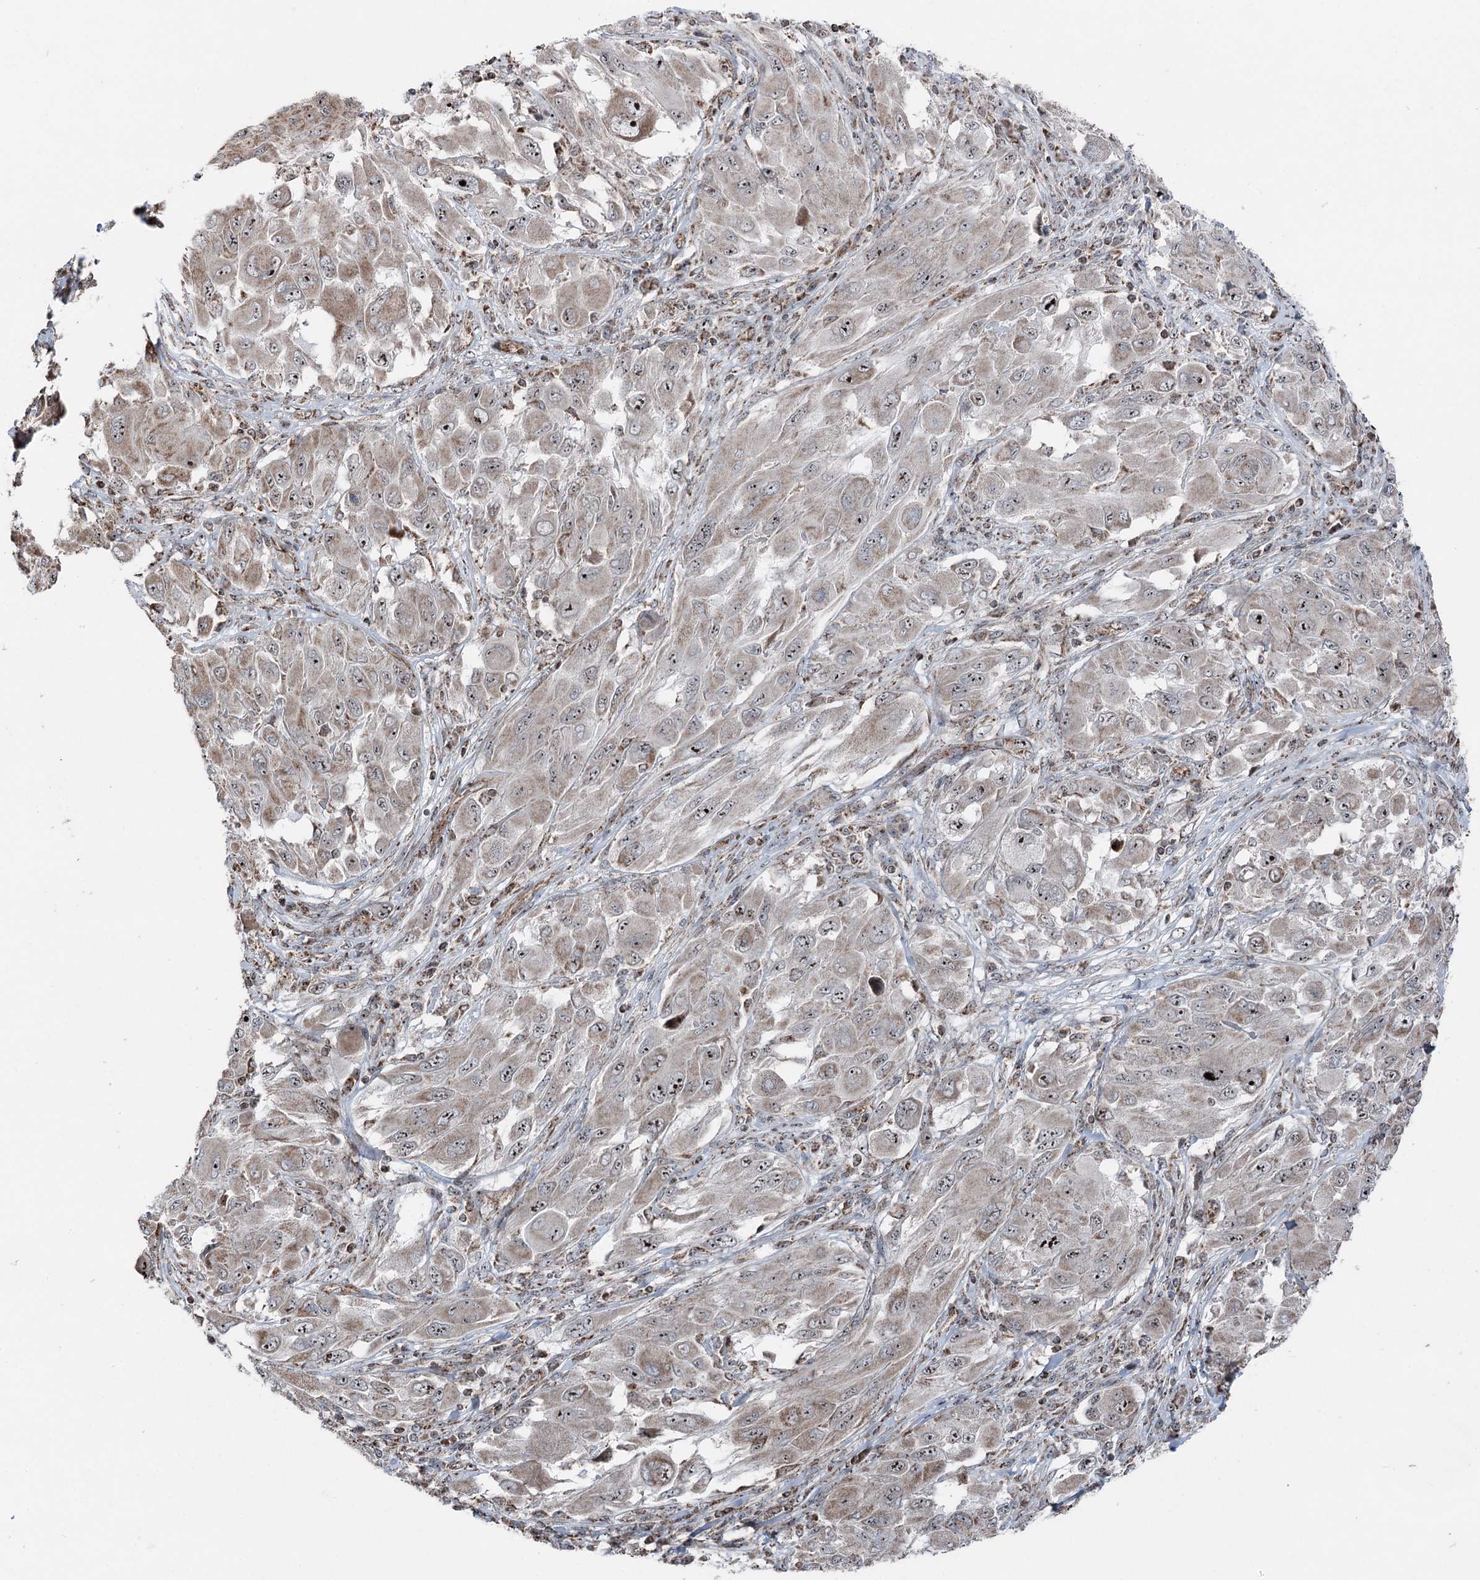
{"staining": {"intensity": "moderate", "quantity": ">75%", "location": "nuclear"}, "tissue": "melanoma", "cell_type": "Tumor cells", "image_type": "cancer", "snomed": [{"axis": "morphology", "description": "Malignant melanoma, NOS"}, {"axis": "topography", "description": "Skin"}], "caption": "A brown stain highlights moderate nuclear staining of a protein in melanoma tumor cells.", "gene": "STEEP1", "patient": {"sex": "female", "age": 91}}